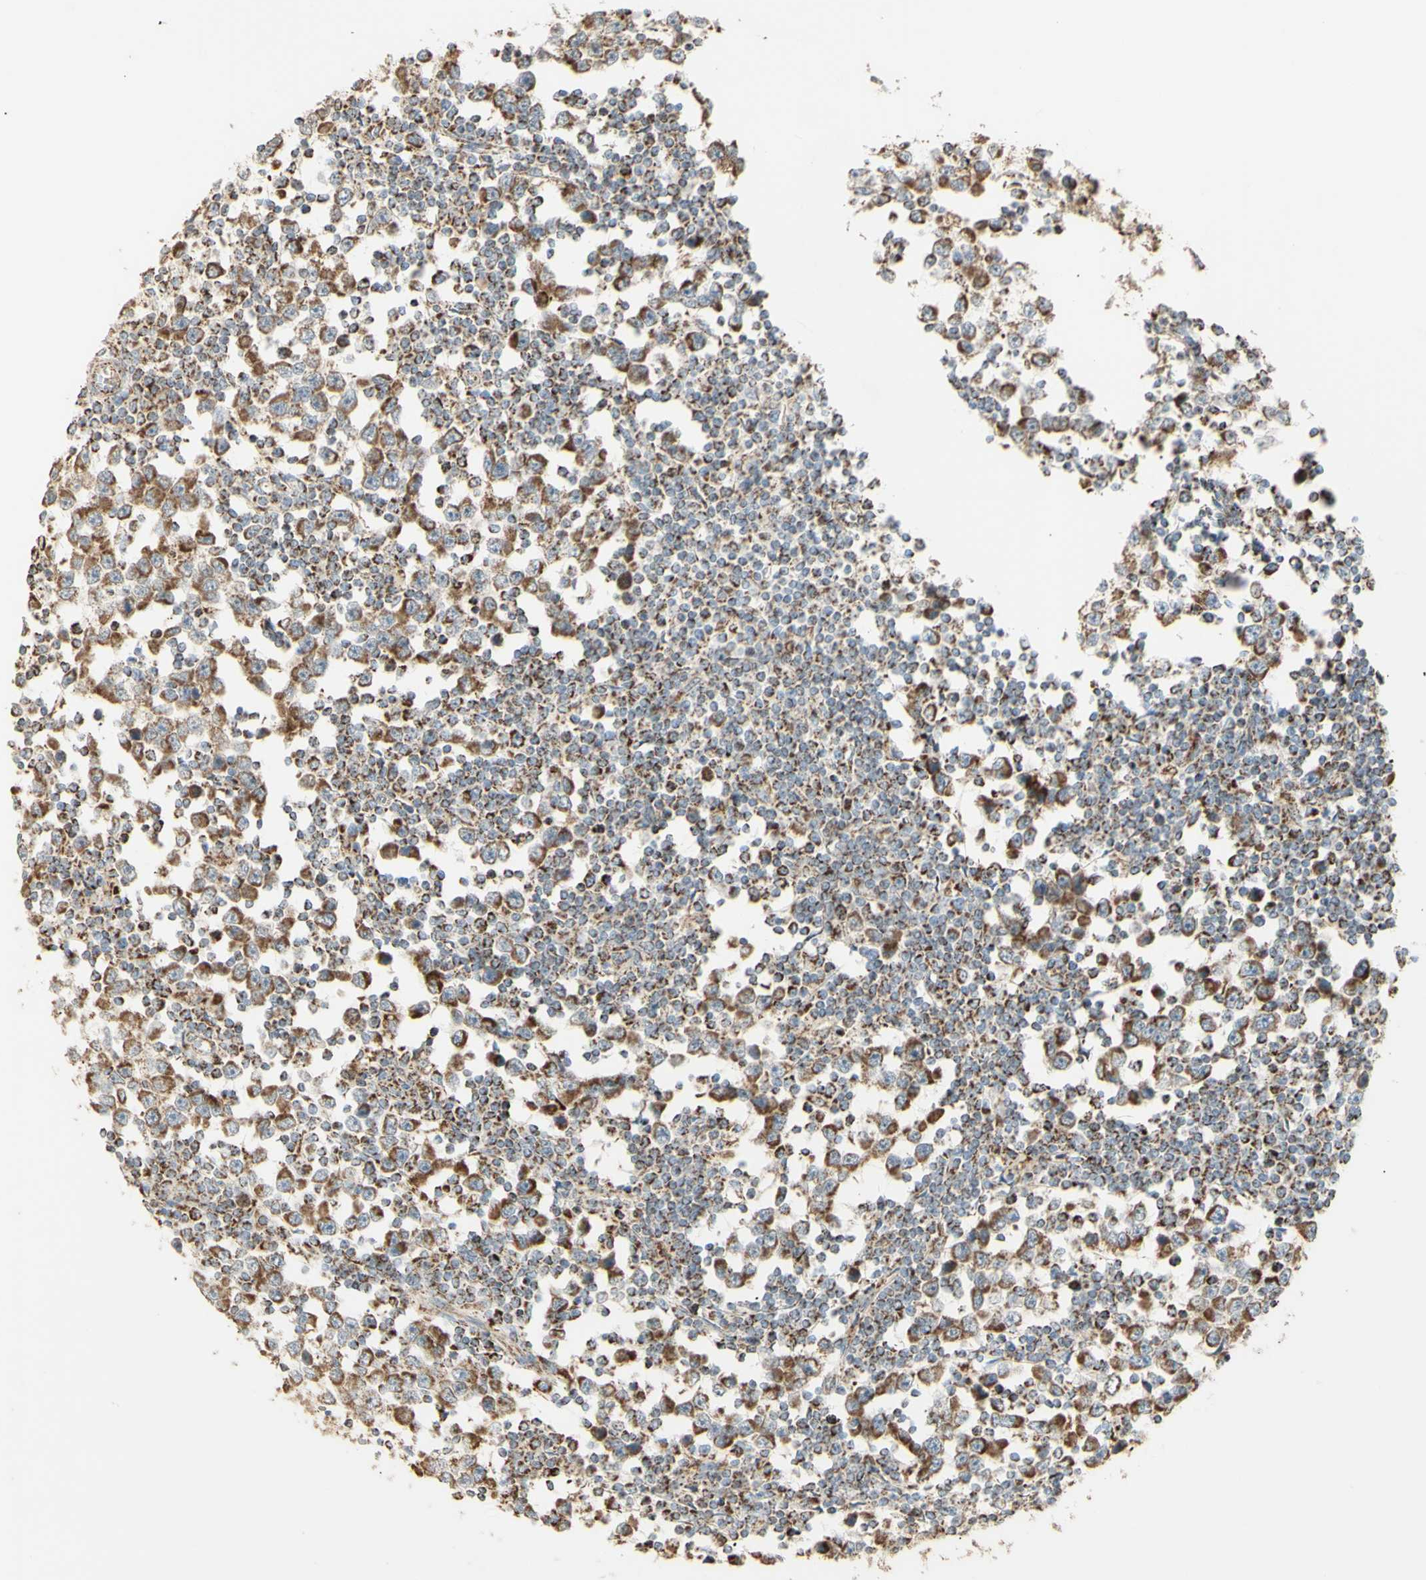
{"staining": {"intensity": "moderate", "quantity": ">75%", "location": "cytoplasmic/membranous"}, "tissue": "testis cancer", "cell_type": "Tumor cells", "image_type": "cancer", "snomed": [{"axis": "morphology", "description": "Seminoma, NOS"}, {"axis": "topography", "description": "Testis"}], "caption": "Immunohistochemistry histopathology image of neoplastic tissue: testis cancer (seminoma) stained using immunohistochemistry exhibits medium levels of moderate protein expression localized specifically in the cytoplasmic/membranous of tumor cells, appearing as a cytoplasmic/membranous brown color.", "gene": "LETM1", "patient": {"sex": "male", "age": 65}}